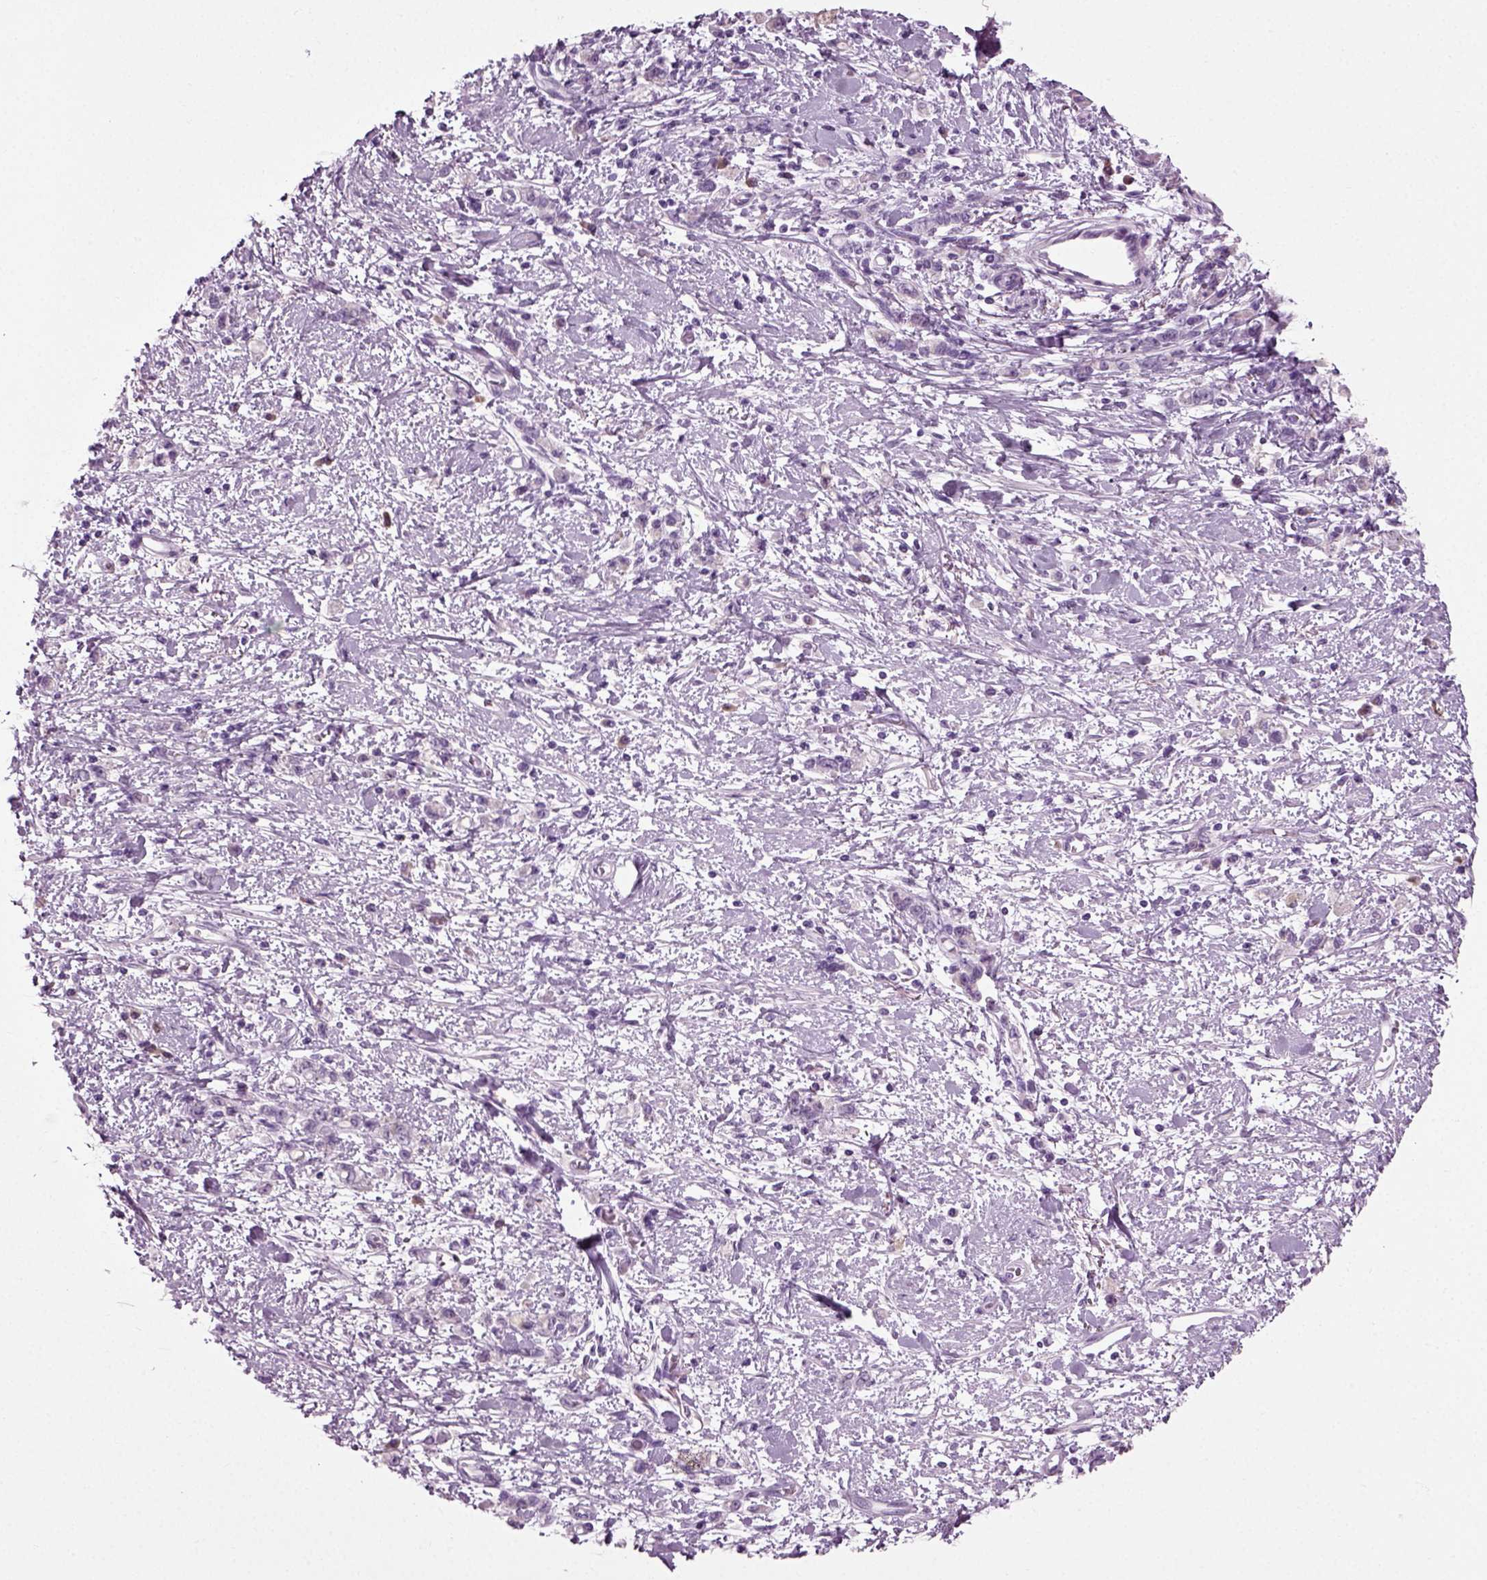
{"staining": {"intensity": "negative", "quantity": "none", "location": "none"}, "tissue": "stomach cancer", "cell_type": "Tumor cells", "image_type": "cancer", "snomed": [{"axis": "morphology", "description": "Adenocarcinoma, NOS"}, {"axis": "topography", "description": "Stomach"}], "caption": "A high-resolution micrograph shows immunohistochemistry (IHC) staining of stomach cancer (adenocarcinoma), which demonstrates no significant expression in tumor cells.", "gene": "PRLH", "patient": {"sex": "male", "age": 77}}